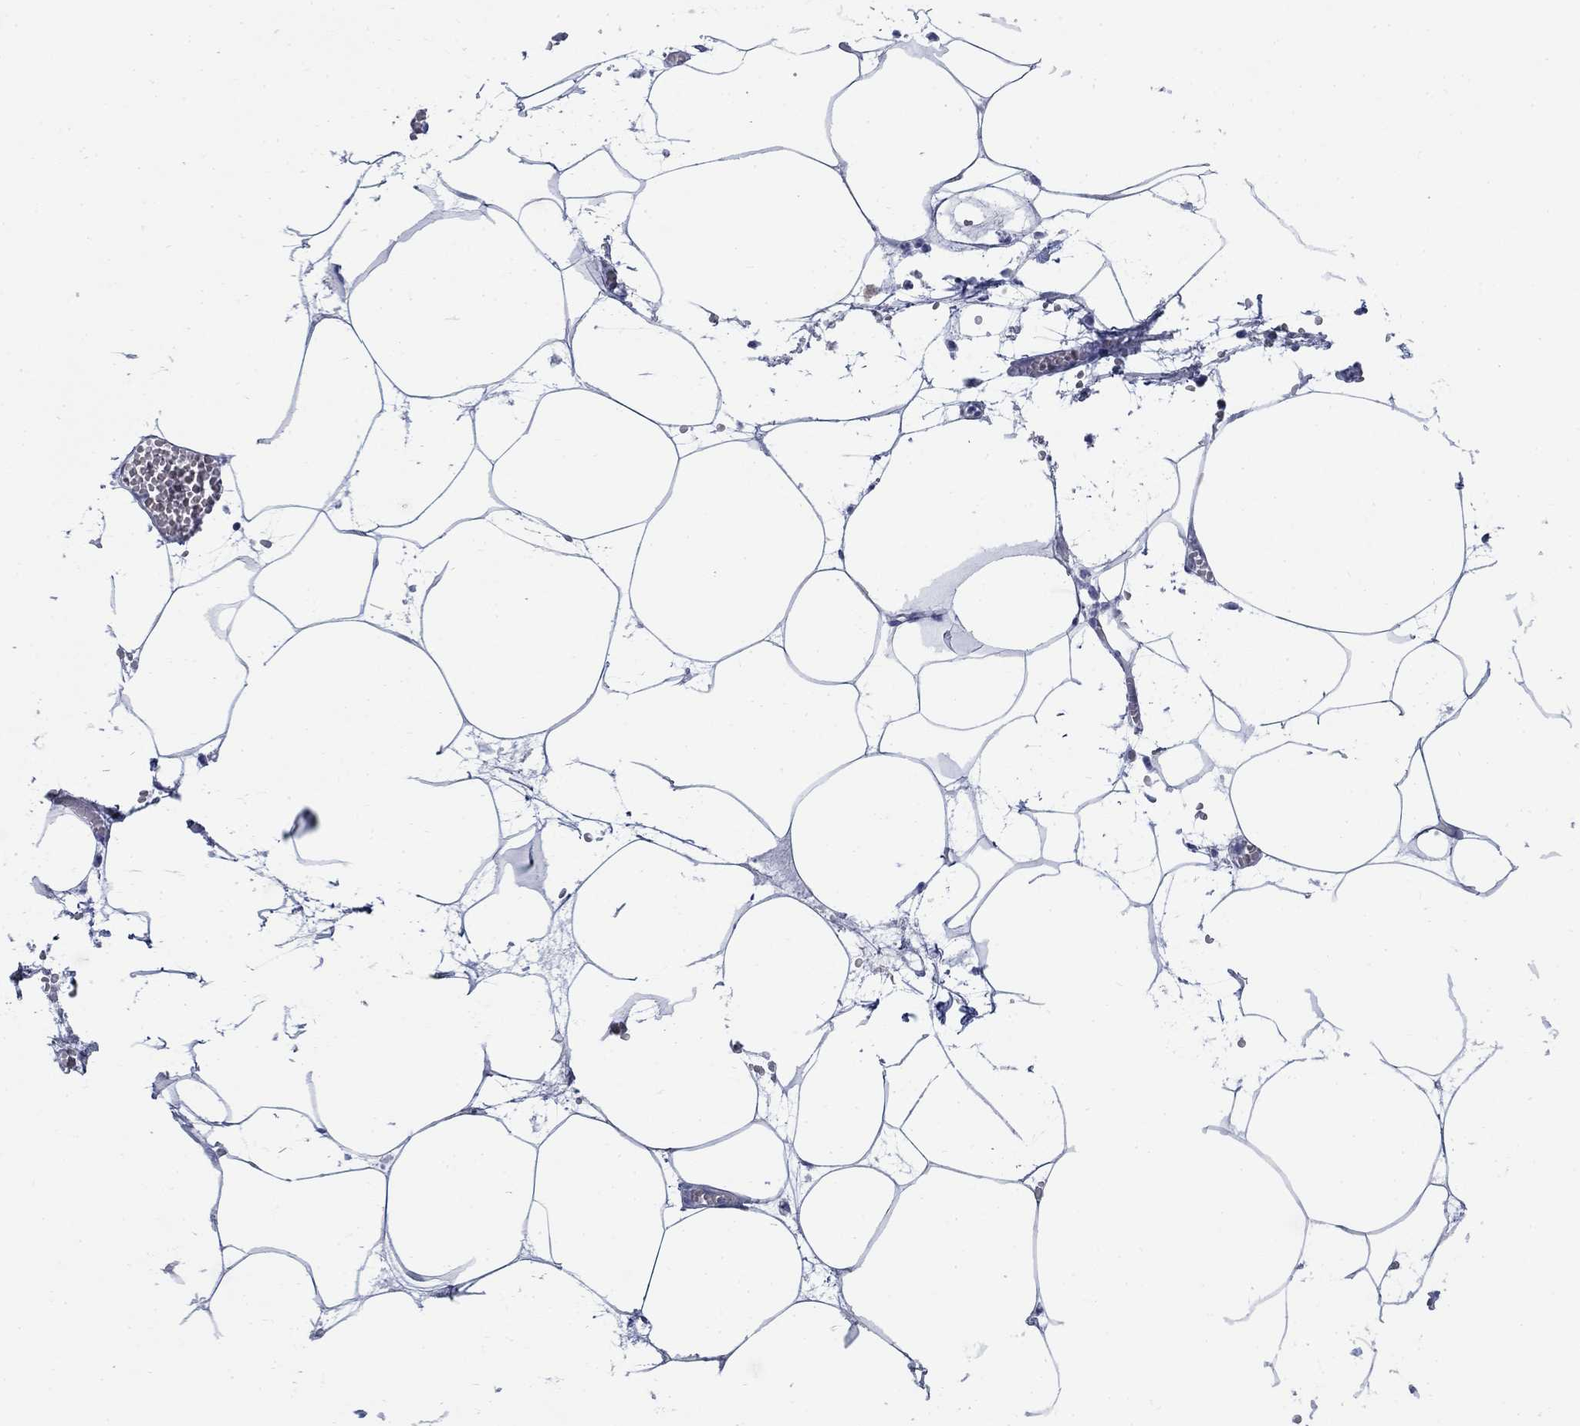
{"staining": {"intensity": "negative", "quantity": "none", "location": "none"}, "tissue": "adipose tissue", "cell_type": "Adipocytes", "image_type": "normal", "snomed": [{"axis": "morphology", "description": "Normal tissue, NOS"}, {"axis": "topography", "description": "Adipose tissue"}, {"axis": "topography", "description": "Pancreas"}, {"axis": "topography", "description": "Peripheral nerve tissue"}], "caption": "Adipose tissue was stained to show a protein in brown. There is no significant expression in adipocytes.", "gene": "IGF2BP3", "patient": {"sex": "female", "age": 58}}